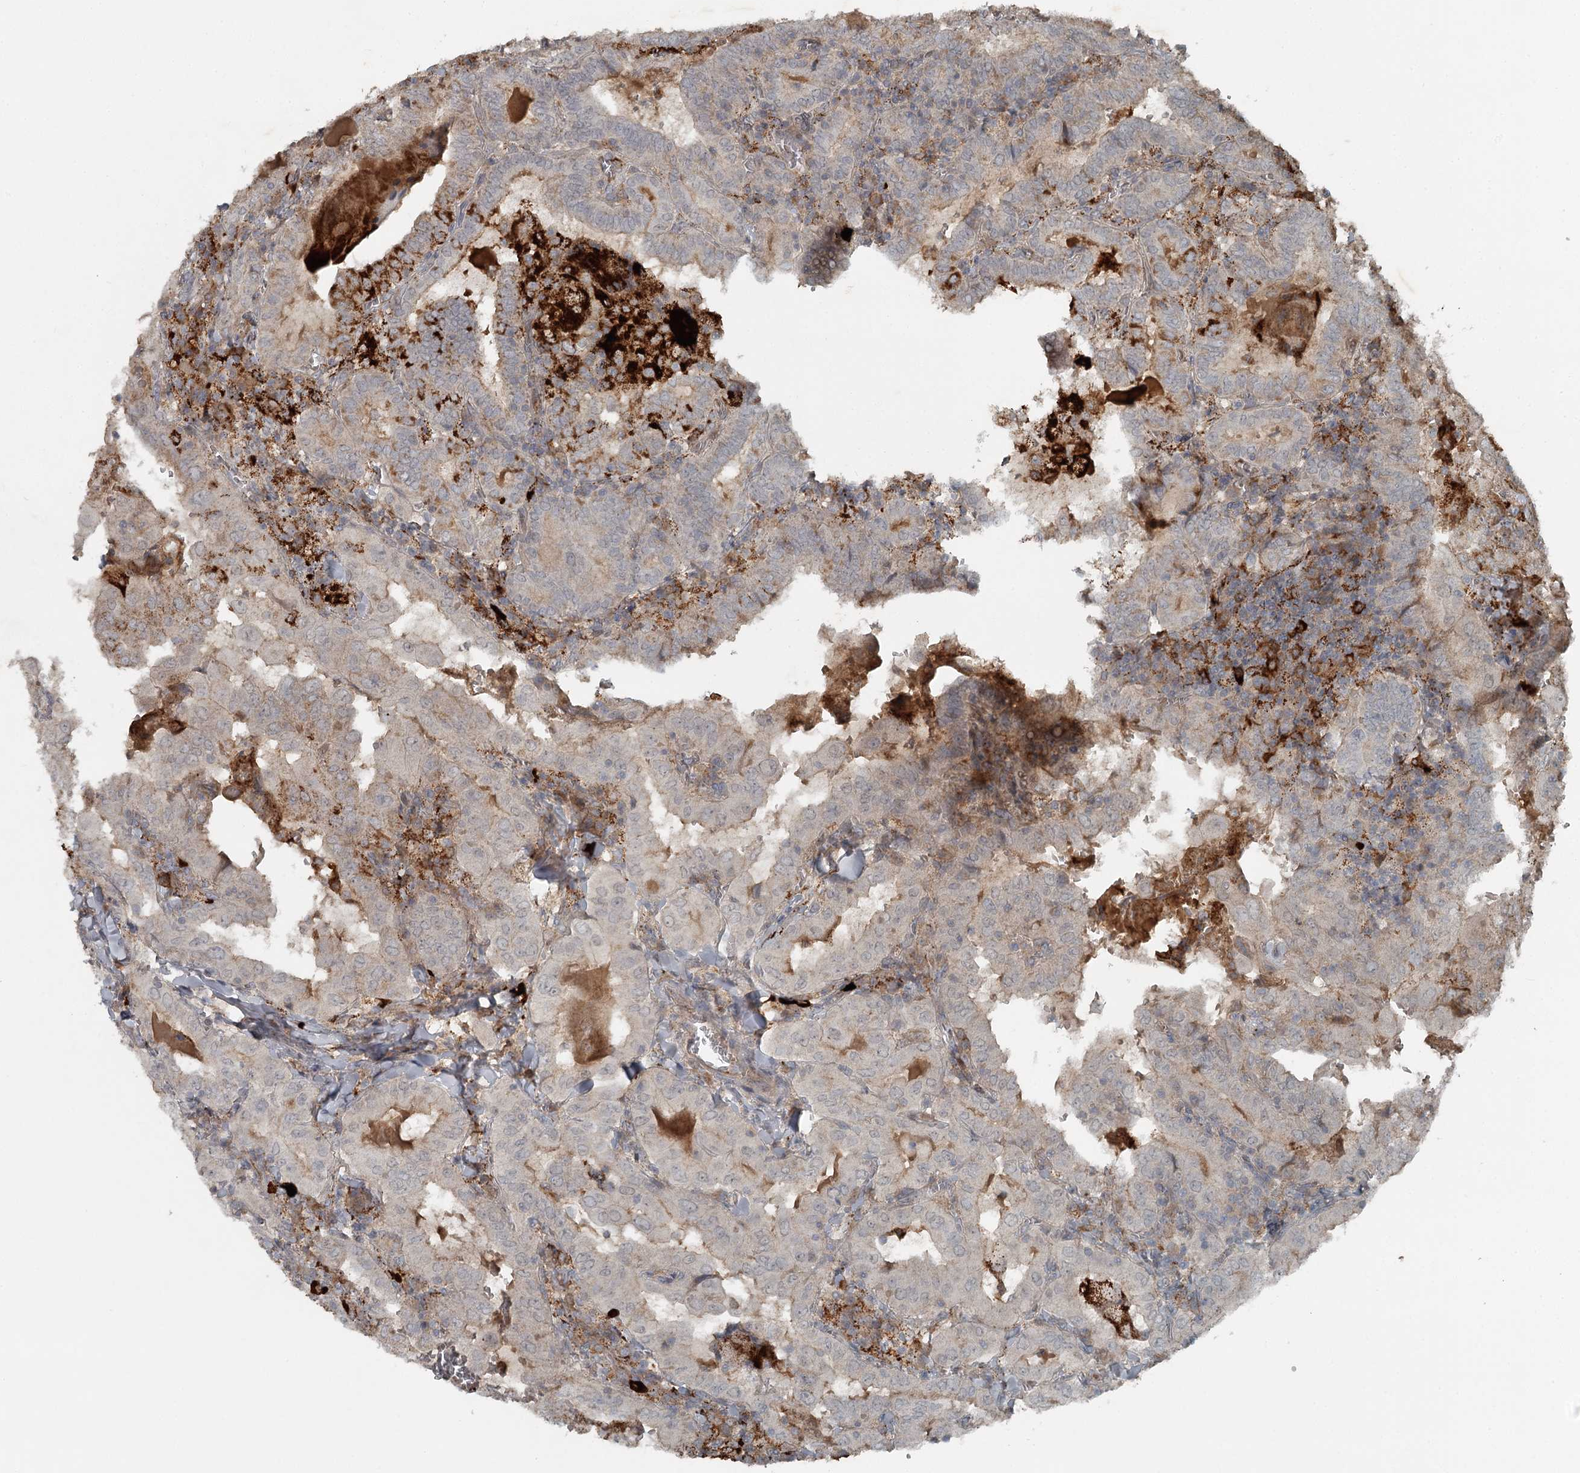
{"staining": {"intensity": "strong", "quantity": "<25%", "location": "cytoplasmic/membranous"}, "tissue": "thyroid cancer", "cell_type": "Tumor cells", "image_type": "cancer", "snomed": [{"axis": "morphology", "description": "Papillary adenocarcinoma, NOS"}, {"axis": "topography", "description": "Thyroid gland"}], "caption": "Strong cytoplasmic/membranous staining for a protein is identified in about <25% of tumor cells of thyroid cancer (papillary adenocarcinoma) using IHC.", "gene": "SLC39A8", "patient": {"sex": "female", "age": 72}}